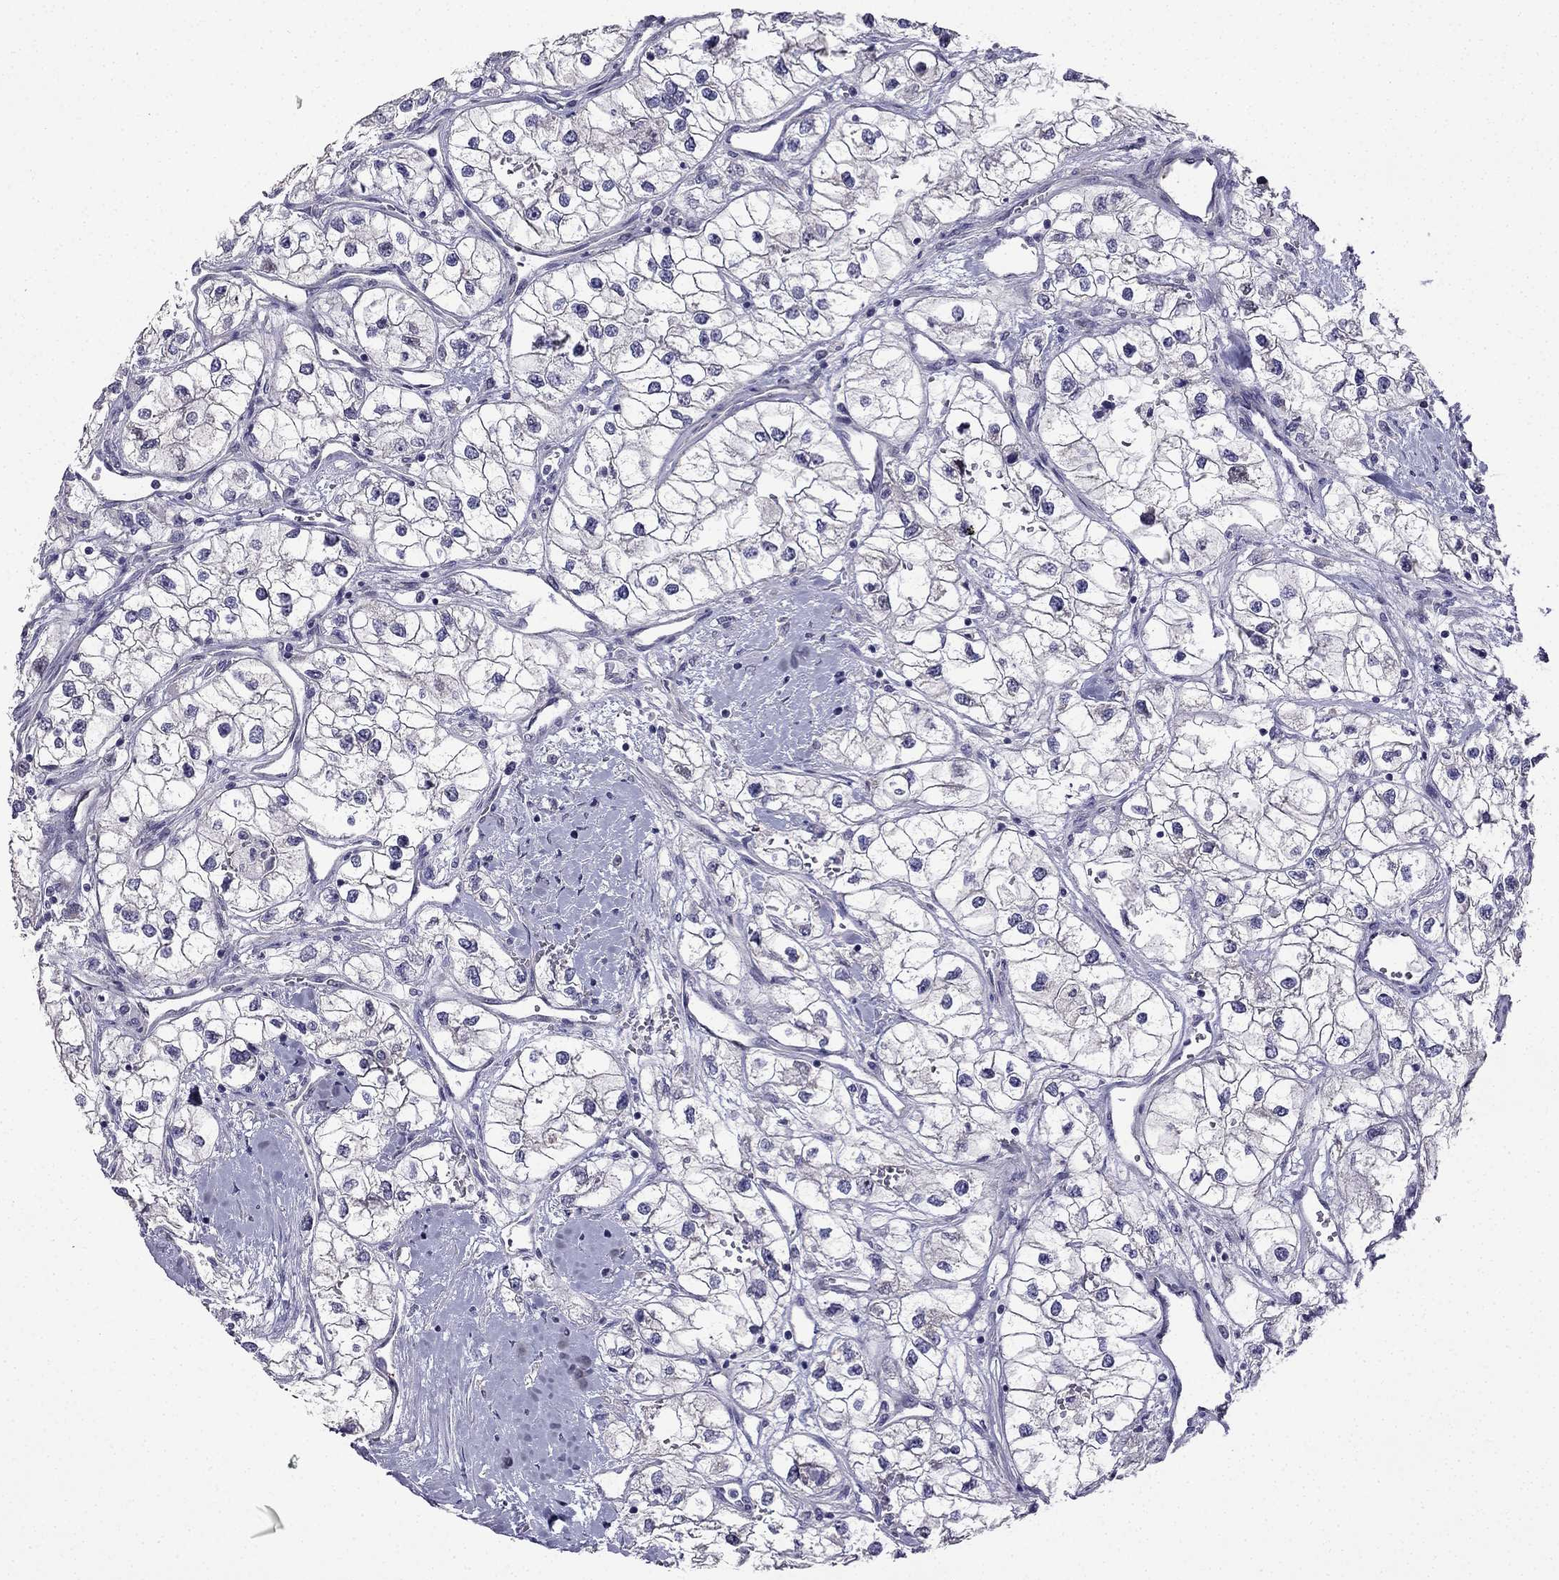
{"staining": {"intensity": "negative", "quantity": "none", "location": "none"}, "tissue": "renal cancer", "cell_type": "Tumor cells", "image_type": "cancer", "snomed": [{"axis": "morphology", "description": "Adenocarcinoma, NOS"}, {"axis": "topography", "description": "Kidney"}], "caption": "A high-resolution image shows immunohistochemistry (IHC) staining of adenocarcinoma (renal), which exhibits no significant staining in tumor cells.", "gene": "UHRF1", "patient": {"sex": "male", "age": 59}}